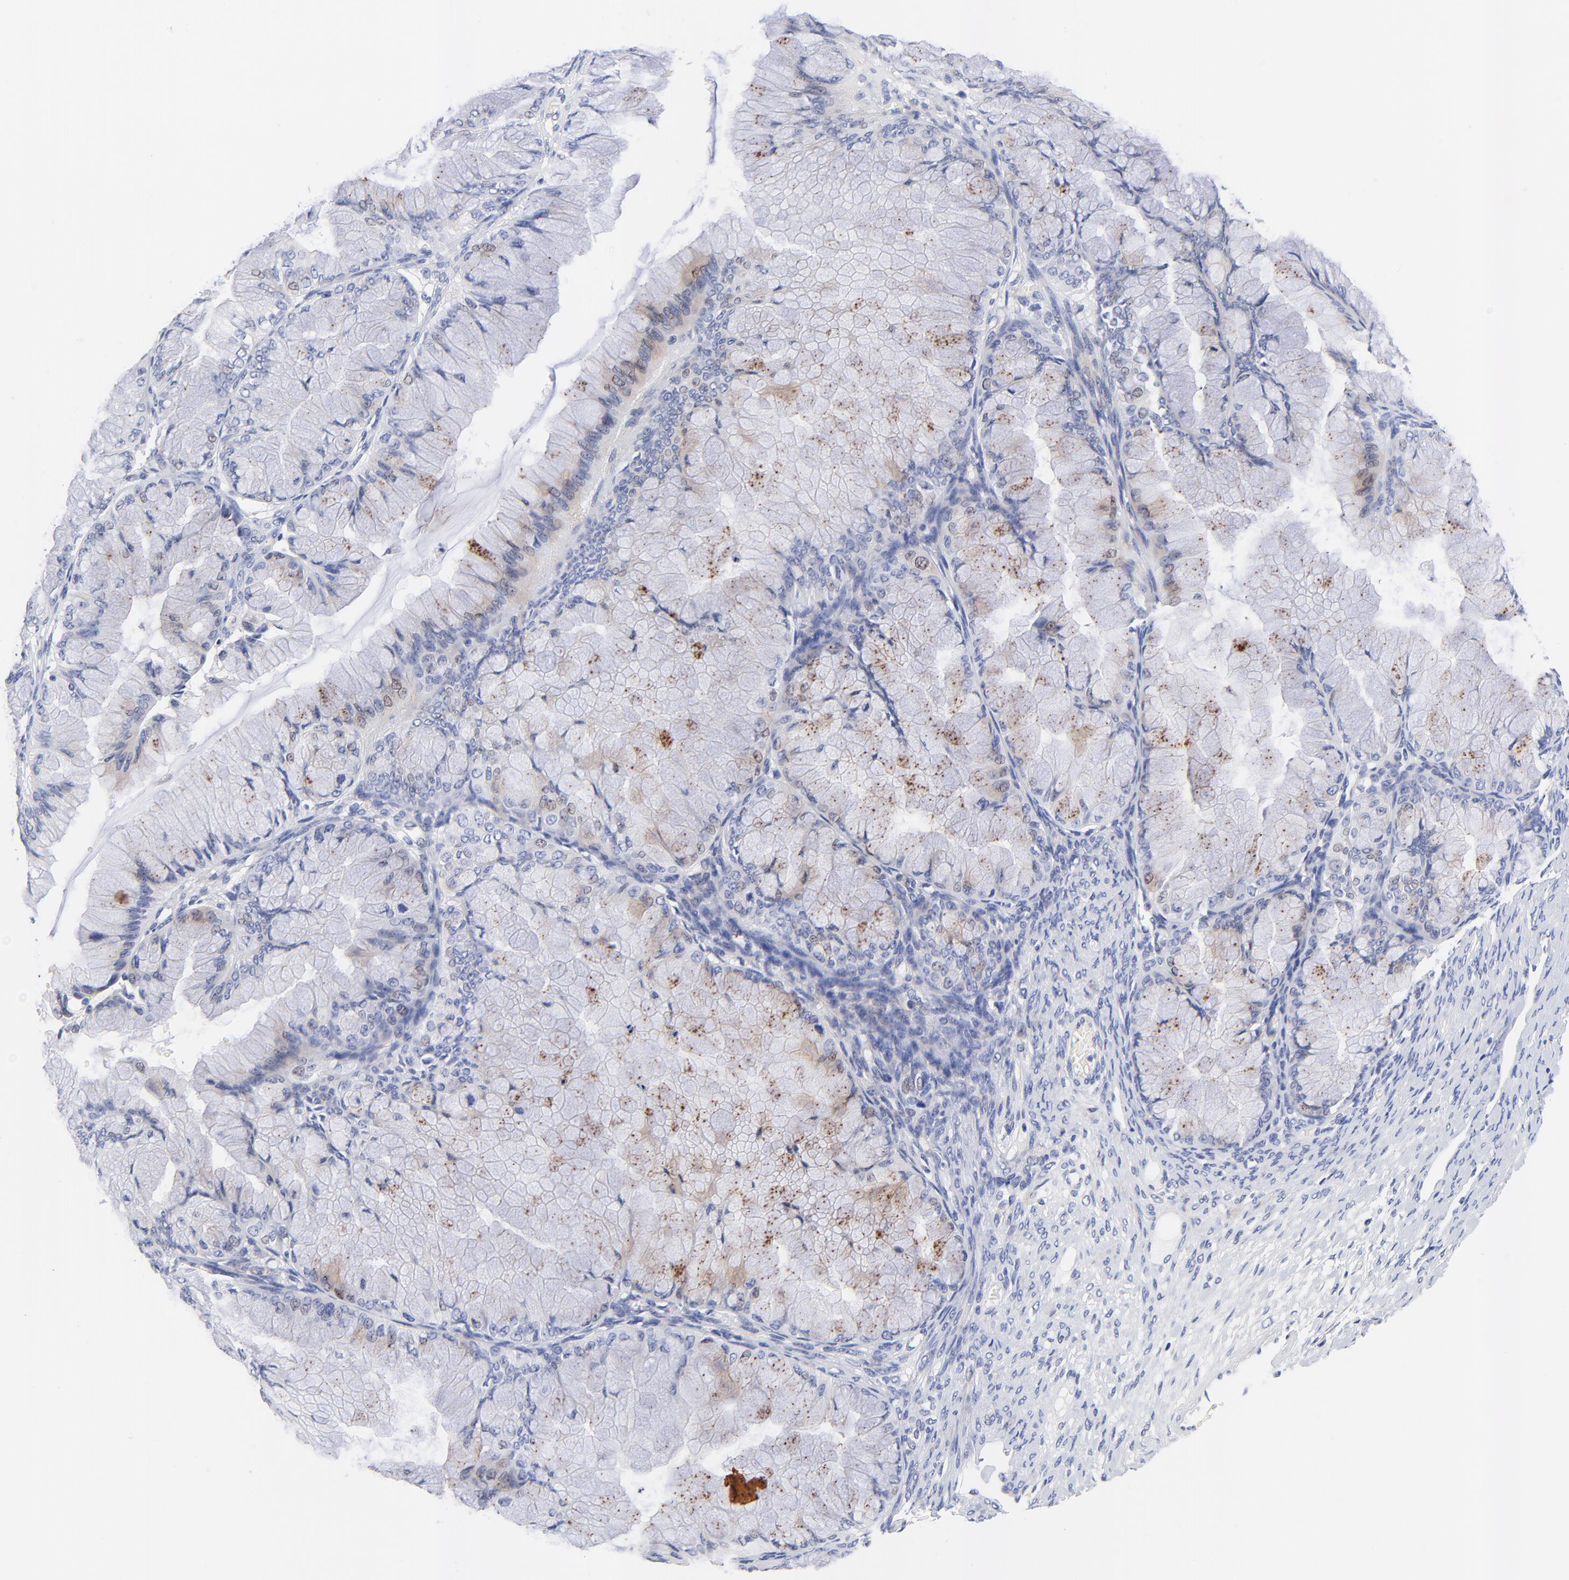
{"staining": {"intensity": "negative", "quantity": "none", "location": "none"}, "tissue": "ovarian cancer", "cell_type": "Tumor cells", "image_type": "cancer", "snomed": [{"axis": "morphology", "description": "Cystadenocarcinoma, mucinous, NOS"}, {"axis": "topography", "description": "Ovary"}], "caption": "Immunohistochemistry micrograph of ovarian mucinous cystadenocarcinoma stained for a protein (brown), which demonstrates no positivity in tumor cells.", "gene": "FAM117B", "patient": {"sex": "female", "age": 63}}